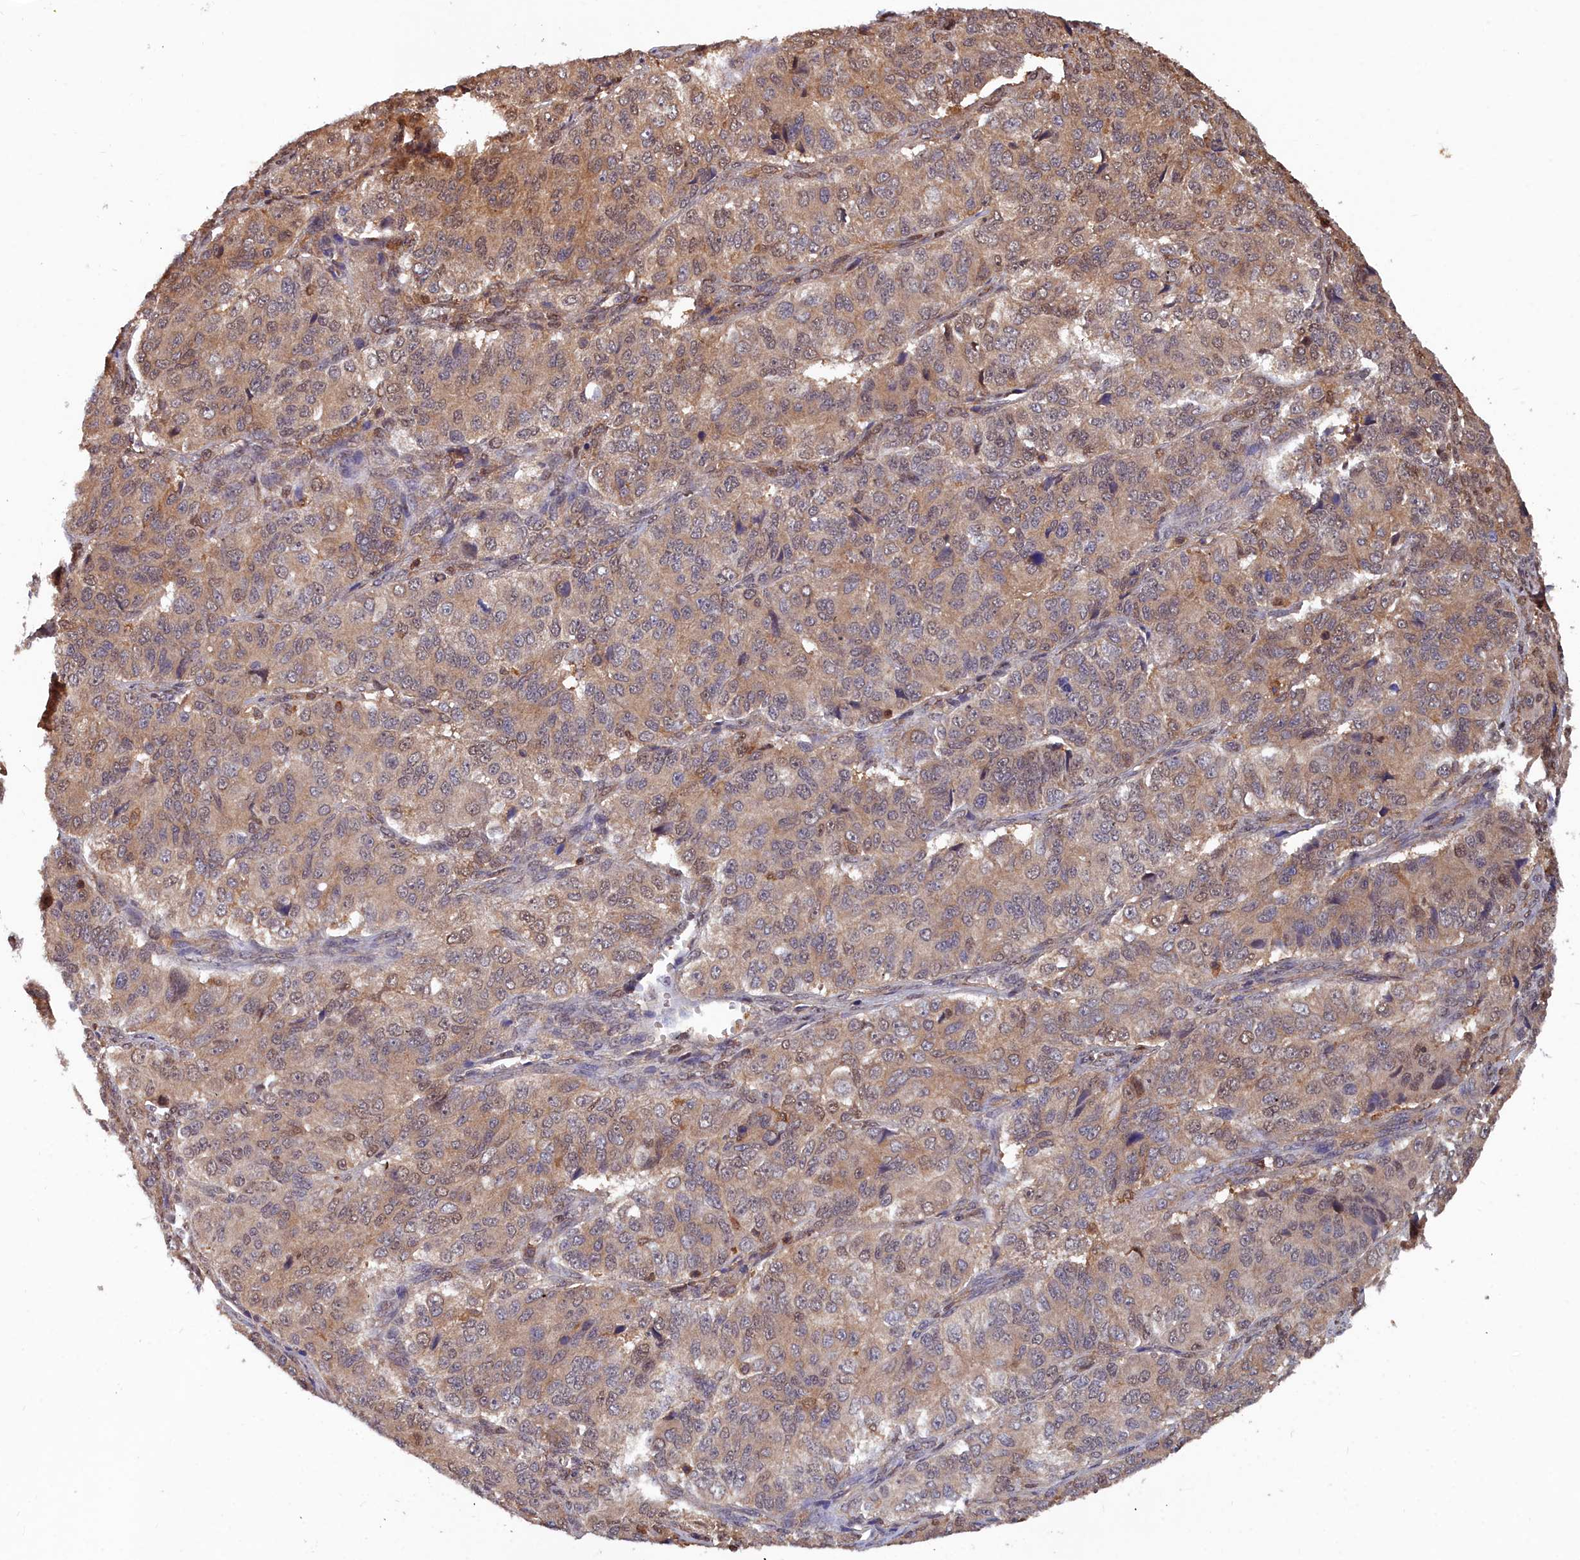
{"staining": {"intensity": "moderate", "quantity": ">75%", "location": "cytoplasmic/membranous"}, "tissue": "ovarian cancer", "cell_type": "Tumor cells", "image_type": "cancer", "snomed": [{"axis": "morphology", "description": "Carcinoma, endometroid"}, {"axis": "topography", "description": "Ovary"}], "caption": "Ovarian endometroid carcinoma stained with a protein marker exhibits moderate staining in tumor cells.", "gene": "GFRA2", "patient": {"sex": "female", "age": 51}}